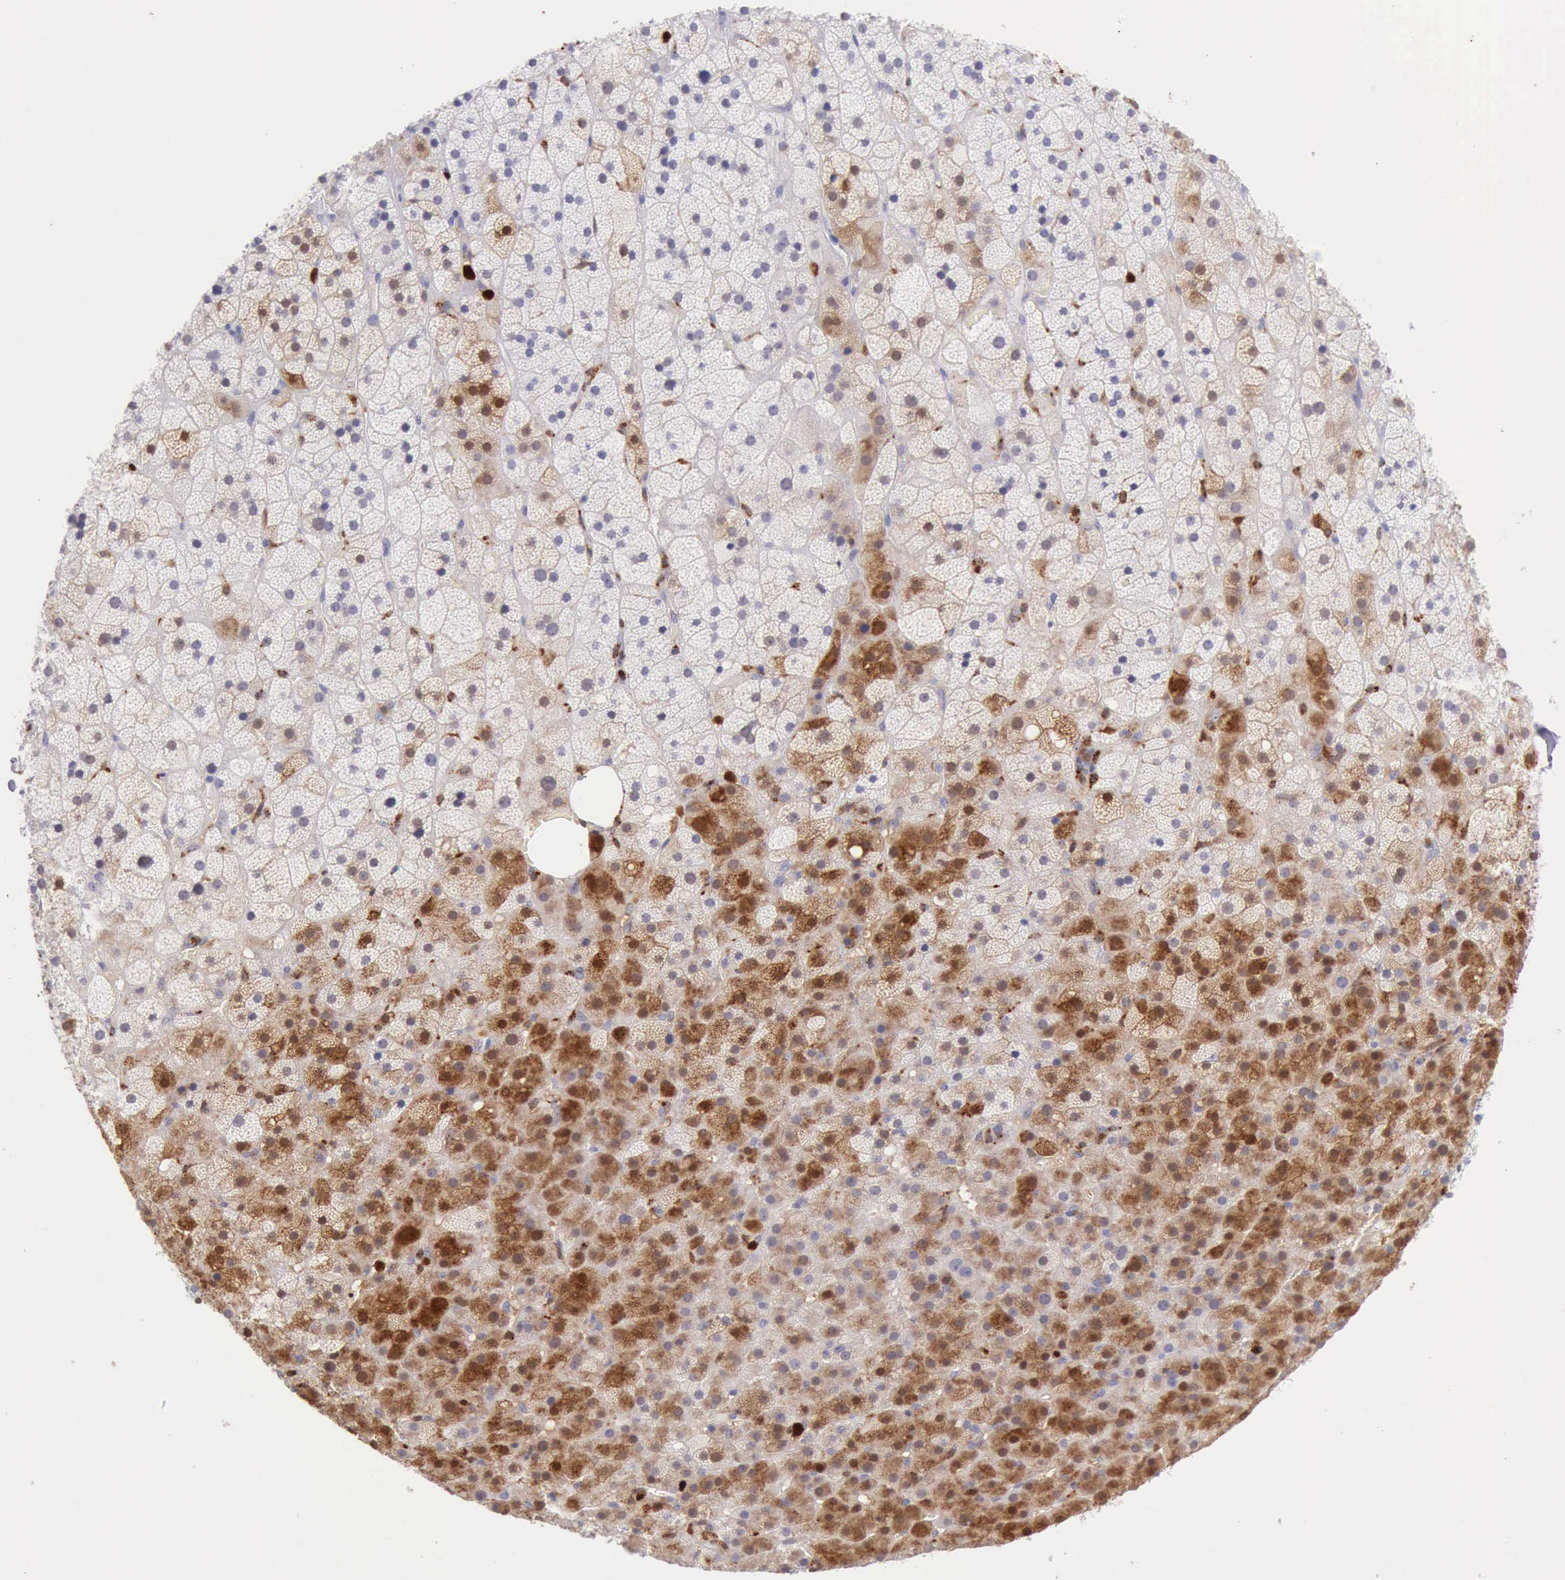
{"staining": {"intensity": "strong", "quantity": "25%-75%", "location": "cytoplasmic/membranous,nuclear"}, "tissue": "adrenal gland", "cell_type": "Glandular cells", "image_type": "normal", "snomed": [{"axis": "morphology", "description": "Normal tissue, NOS"}, {"axis": "topography", "description": "Adrenal gland"}], "caption": "Approximately 25%-75% of glandular cells in benign human adrenal gland exhibit strong cytoplasmic/membranous,nuclear protein staining as visualized by brown immunohistochemical staining.", "gene": "CSTA", "patient": {"sex": "male", "age": 35}}